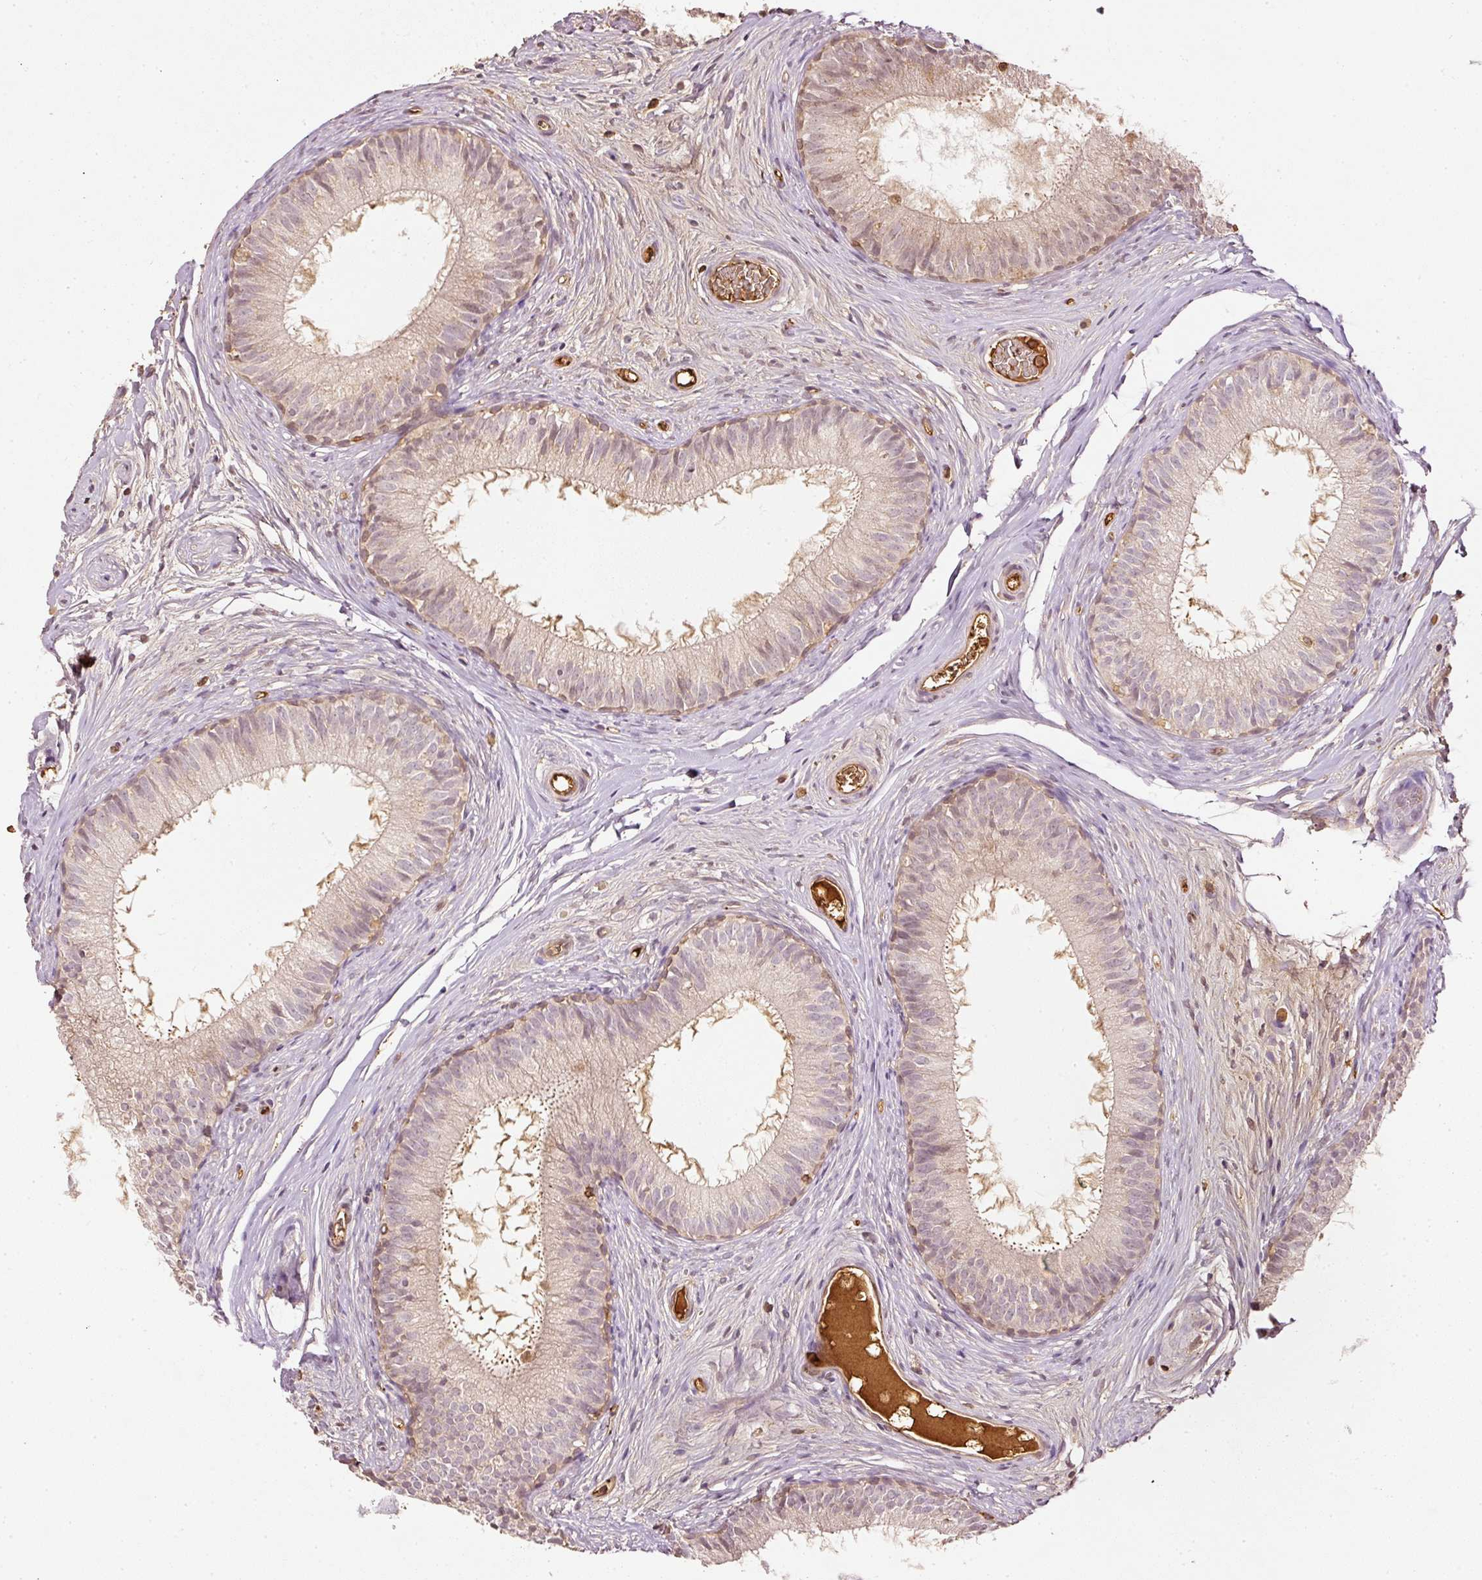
{"staining": {"intensity": "moderate", "quantity": "25%-75%", "location": "cytoplasmic/membranous"}, "tissue": "epididymis", "cell_type": "Glandular cells", "image_type": "normal", "snomed": [{"axis": "morphology", "description": "Normal tissue, NOS"}, {"axis": "topography", "description": "Epididymis"}], "caption": "Approximately 25%-75% of glandular cells in benign epididymis reveal moderate cytoplasmic/membranous protein expression as visualized by brown immunohistochemical staining.", "gene": "EVL", "patient": {"sex": "male", "age": 25}}